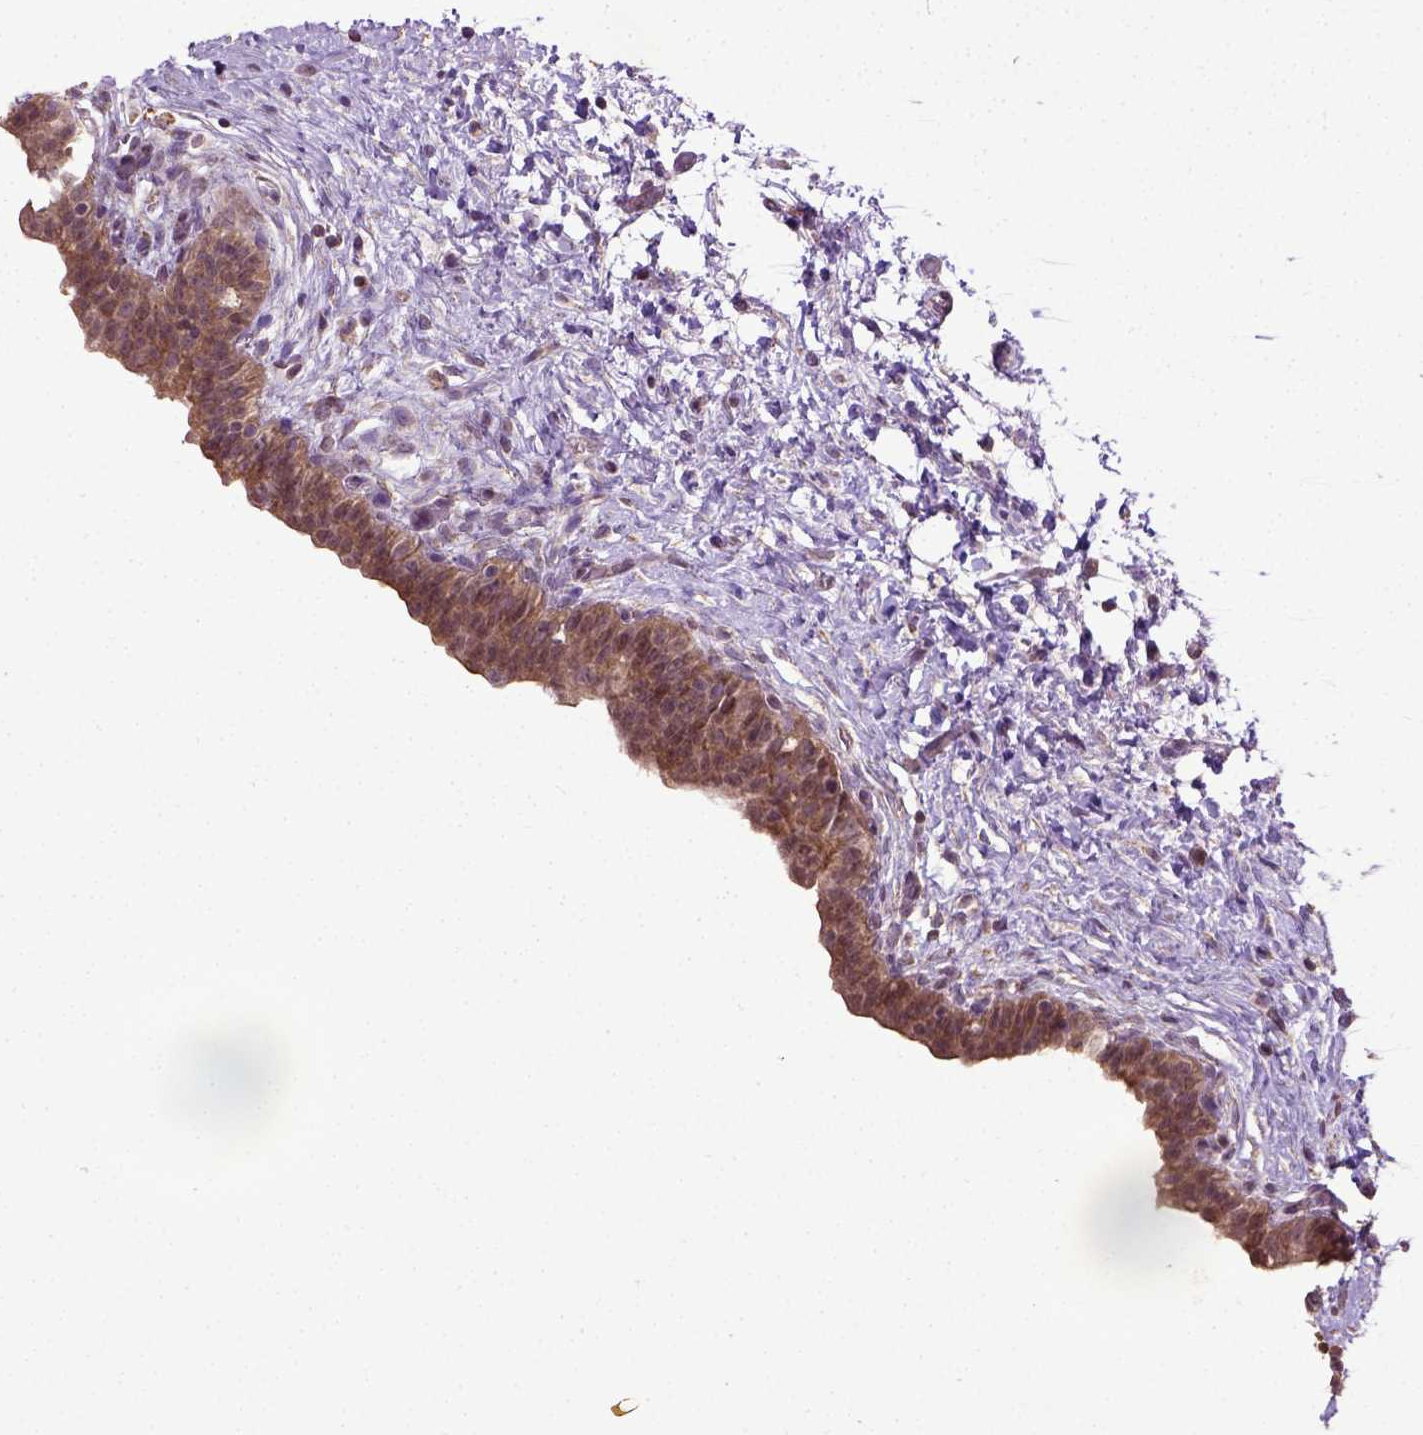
{"staining": {"intensity": "moderate", "quantity": ">75%", "location": "cytoplasmic/membranous,nuclear"}, "tissue": "urinary bladder", "cell_type": "Urothelial cells", "image_type": "normal", "snomed": [{"axis": "morphology", "description": "Normal tissue, NOS"}, {"axis": "topography", "description": "Urinary bladder"}], "caption": "A brown stain shows moderate cytoplasmic/membranous,nuclear positivity of a protein in urothelial cells of normal urinary bladder. Using DAB (3,3'-diaminobenzidine) (brown) and hematoxylin (blue) stains, captured at high magnification using brightfield microscopy.", "gene": "UBA3", "patient": {"sex": "male", "age": 69}}